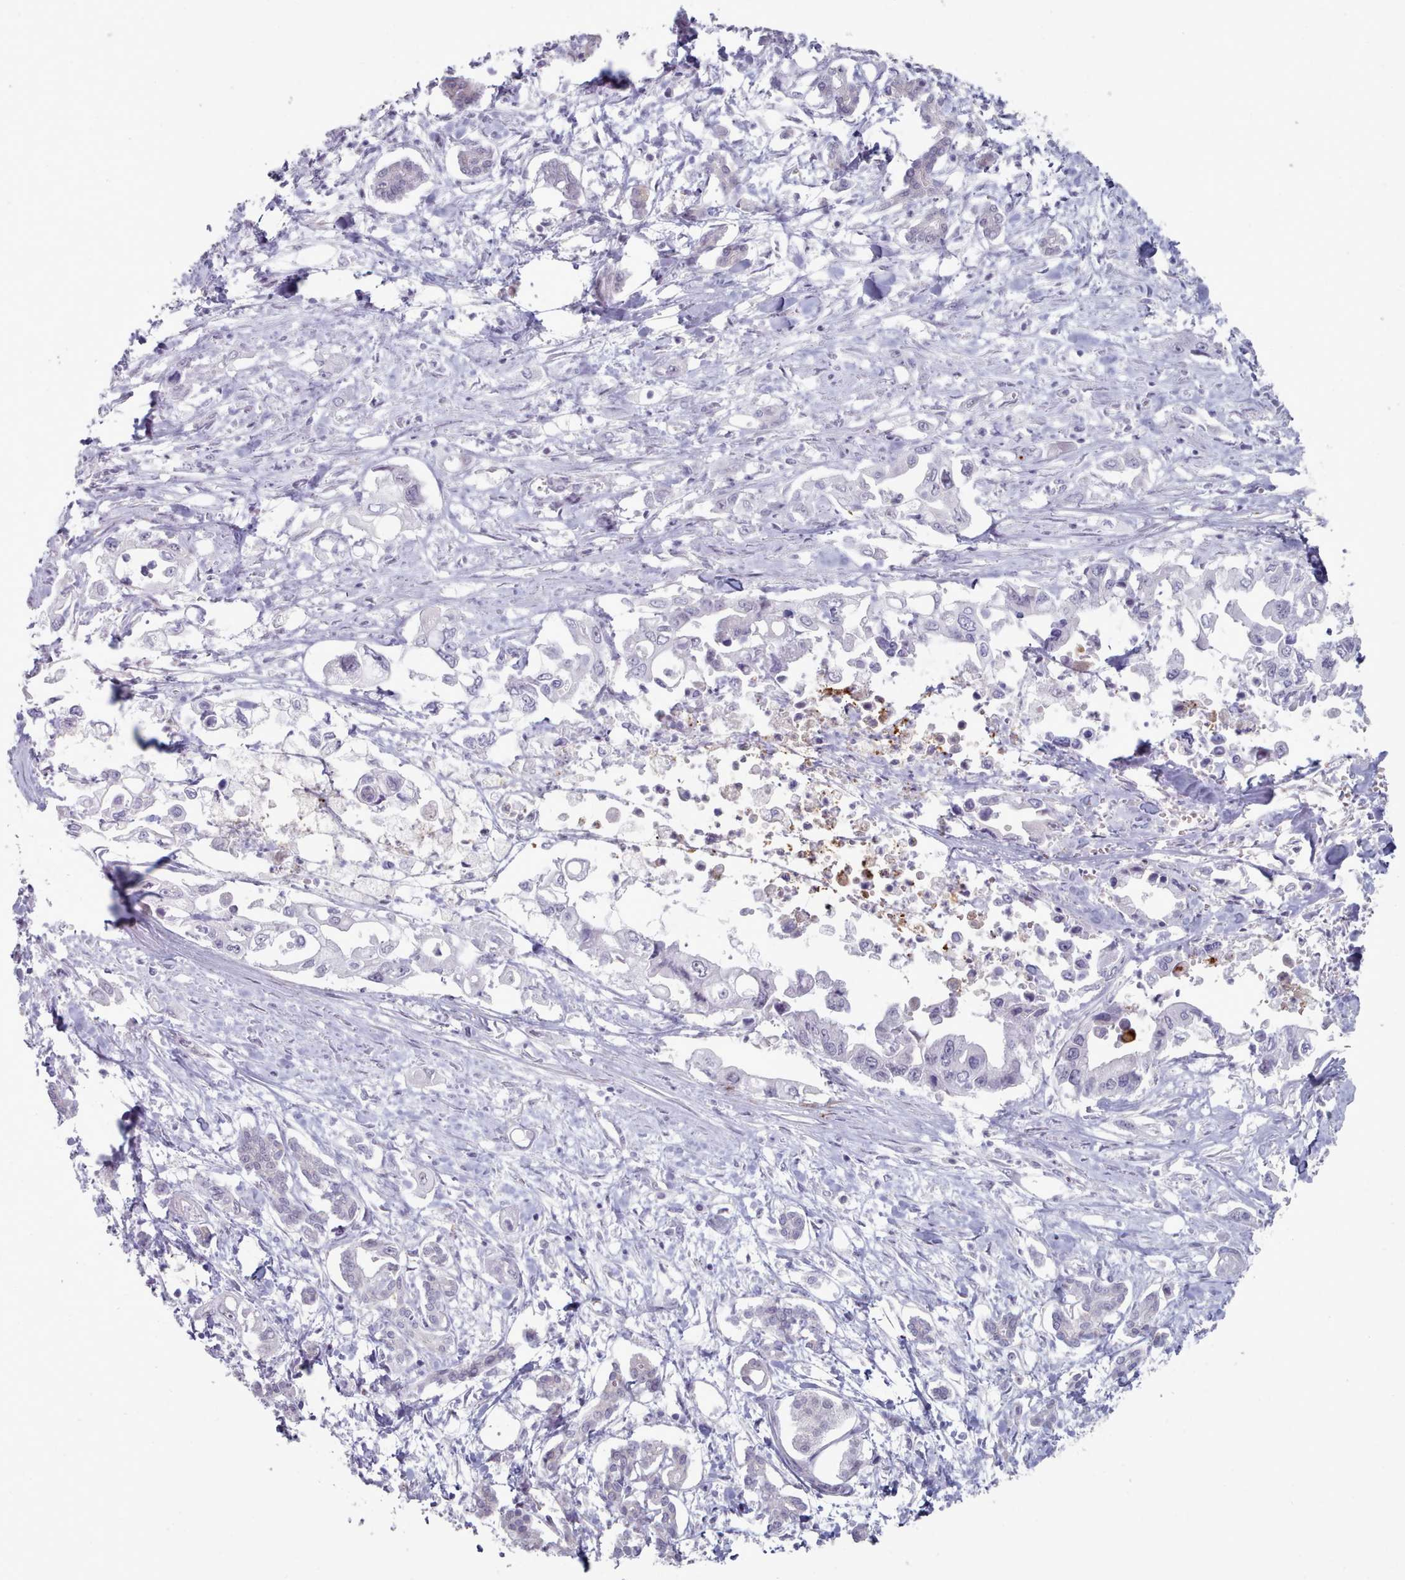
{"staining": {"intensity": "negative", "quantity": "none", "location": "none"}, "tissue": "pancreatic cancer", "cell_type": "Tumor cells", "image_type": "cancer", "snomed": [{"axis": "morphology", "description": "Adenocarcinoma, NOS"}, {"axis": "topography", "description": "Pancreas"}], "caption": "Tumor cells show no significant protein positivity in adenocarcinoma (pancreatic).", "gene": "TRARG1", "patient": {"sex": "male", "age": 61}}